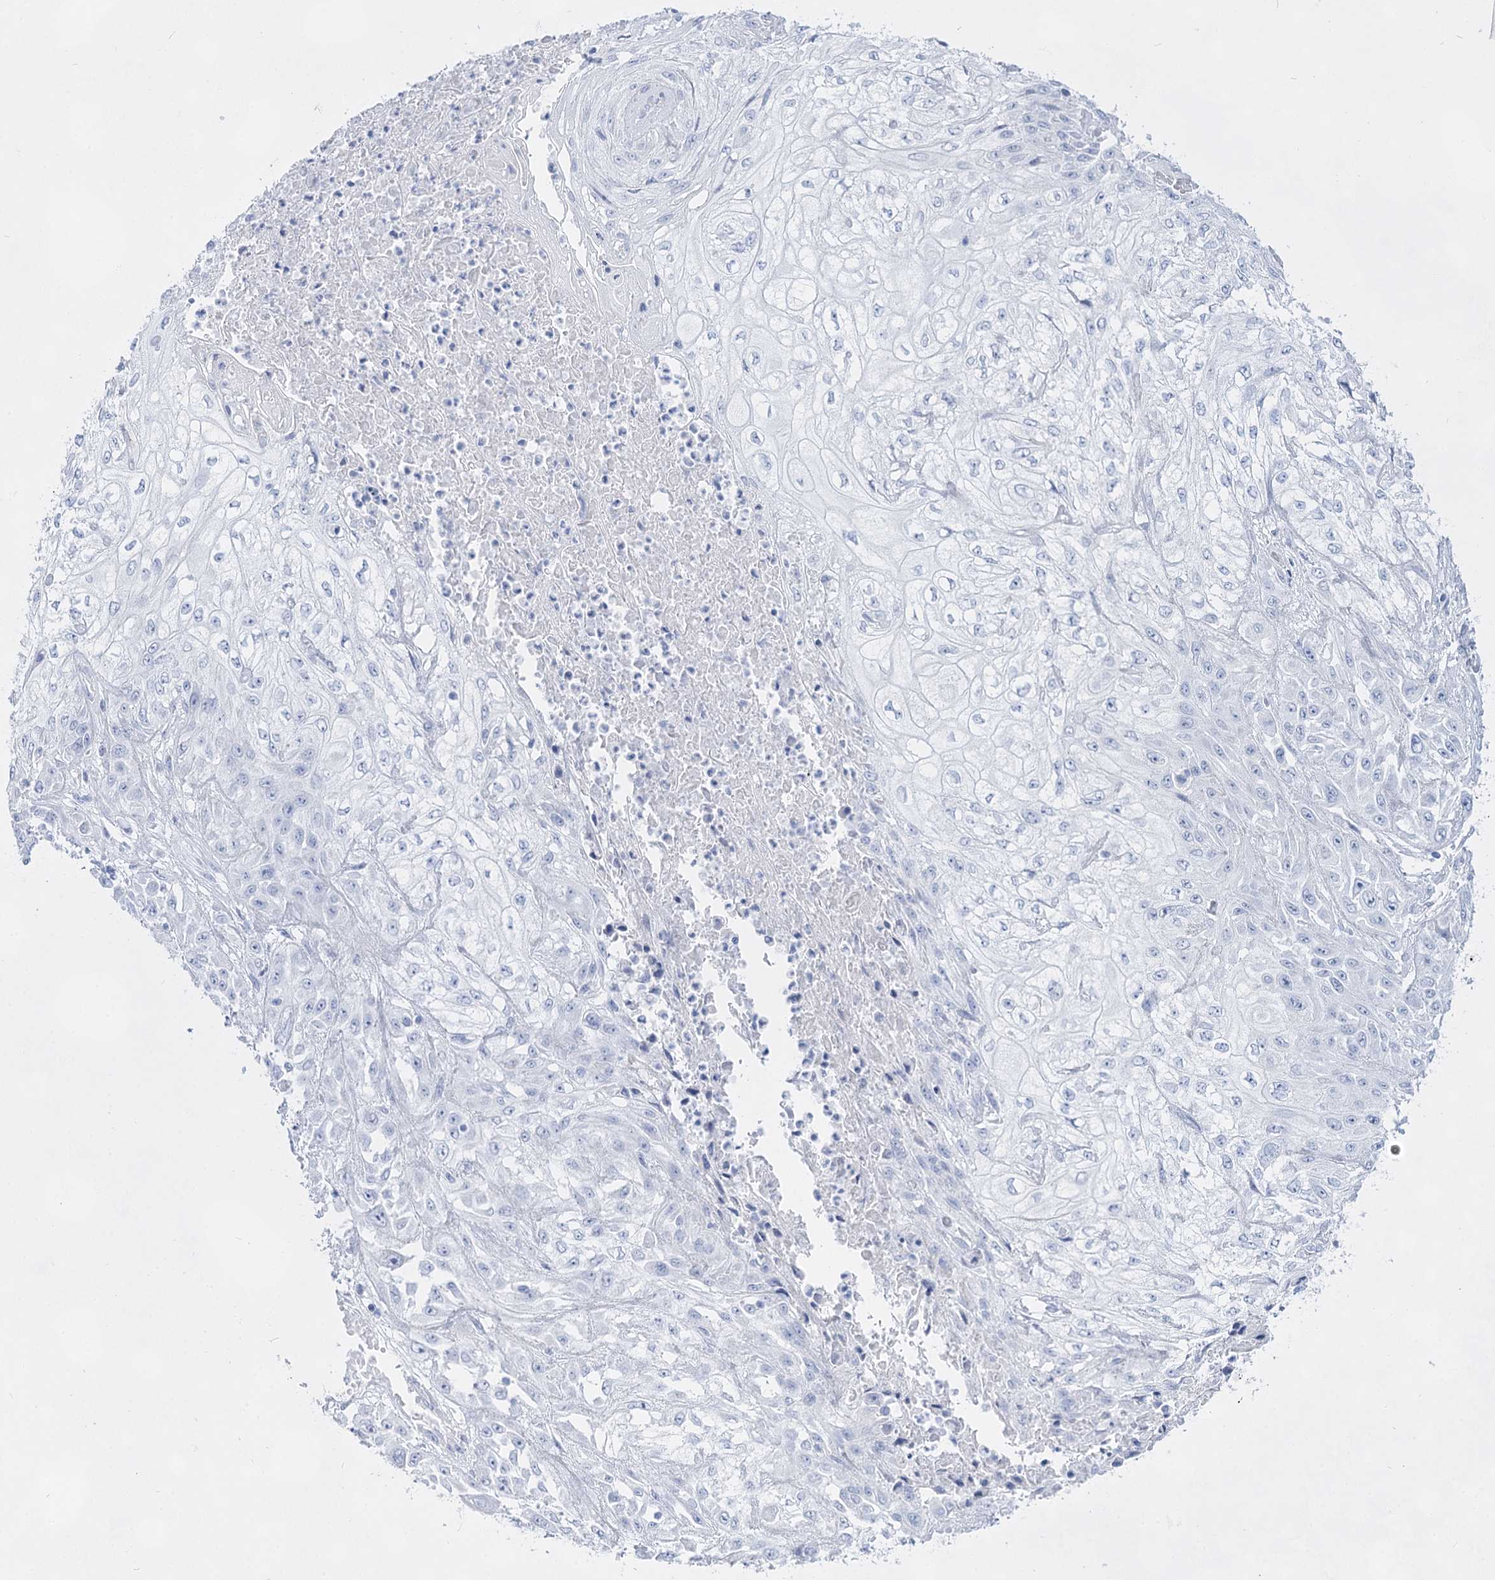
{"staining": {"intensity": "negative", "quantity": "none", "location": "none"}, "tissue": "skin cancer", "cell_type": "Tumor cells", "image_type": "cancer", "snomed": [{"axis": "morphology", "description": "Squamous cell carcinoma, NOS"}, {"axis": "morphology", "description": "Squamous cell carcinoma, metastatic, NOS"}, {"axis": "topography", "description": "Skin"}, {"axis": "topography", "description": "Lymph node"}], "caption": "DAB (3,3'-diaminobenzidine) immunohistochemical staining of human skin metastatic squamous cell carcinoma reveals no significant expression in tumor cells. The staining is performed using DAB brown chromogen with nuclei counter-stained in using hematoxylin.", "gene": "ACRV1", "patient": {"sex": "male", "age": 75}}